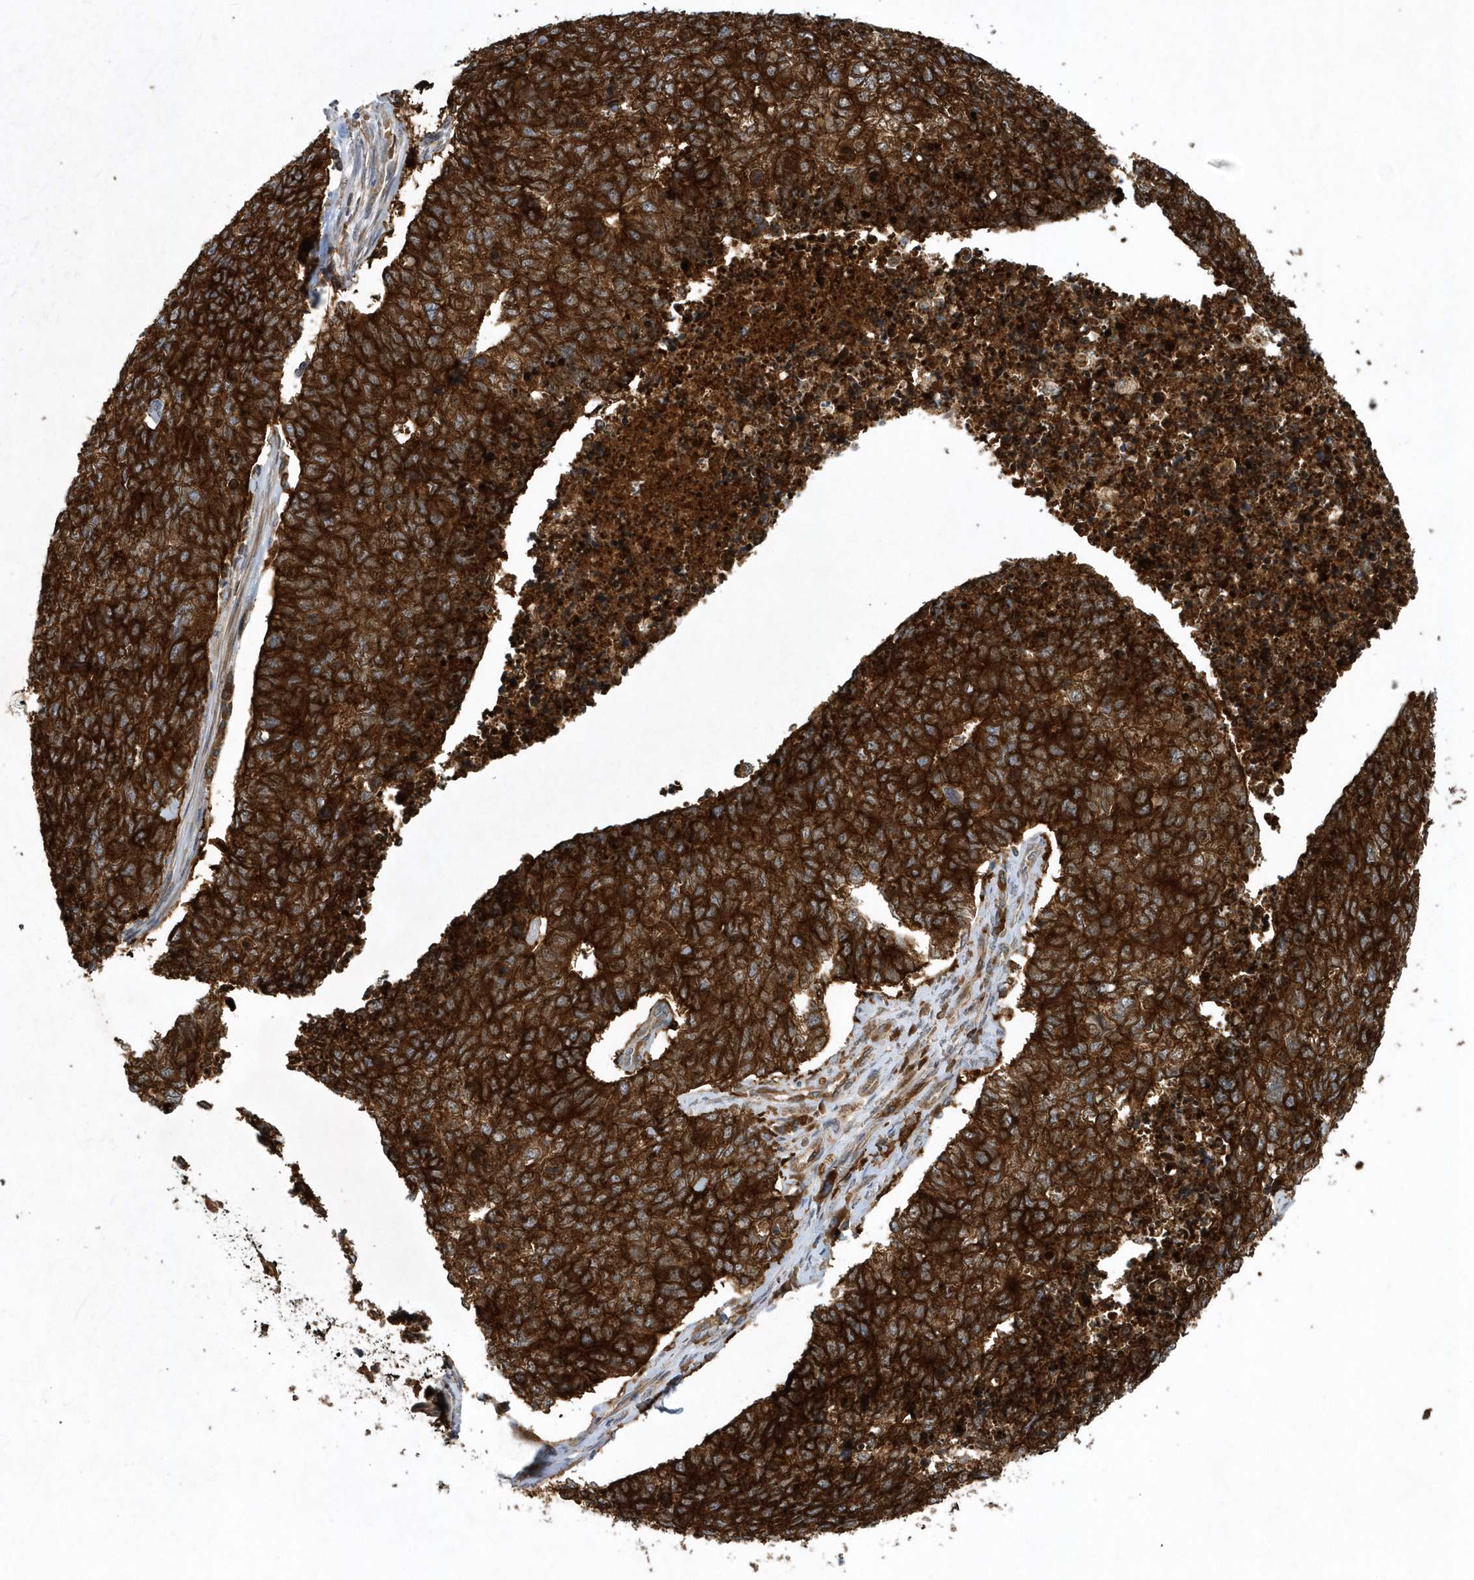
{"staining": {"intensity": "strong", "quantity": ">75%", "location": "cytoplasmic/membranous"}, "tissue": "cervical cancer", "cell_type": "Tumor cells", "image_type": "cancer", "snomed": [{"axis": "morphology", "description": "Squamous cell carcinoma, NOS"}, {"axis": "topography", "description": "Cervix"}], "caption": "DAB (3,3'-diaminobenzidine) immunohistochemical staining of squamous cell carcinoma (cervical) reveals strong cytoplasmic/membranous protein expression in about >75% of tumor cells.", "gene": "PAICS", "patient": {"sex": "female", "age": 63}}